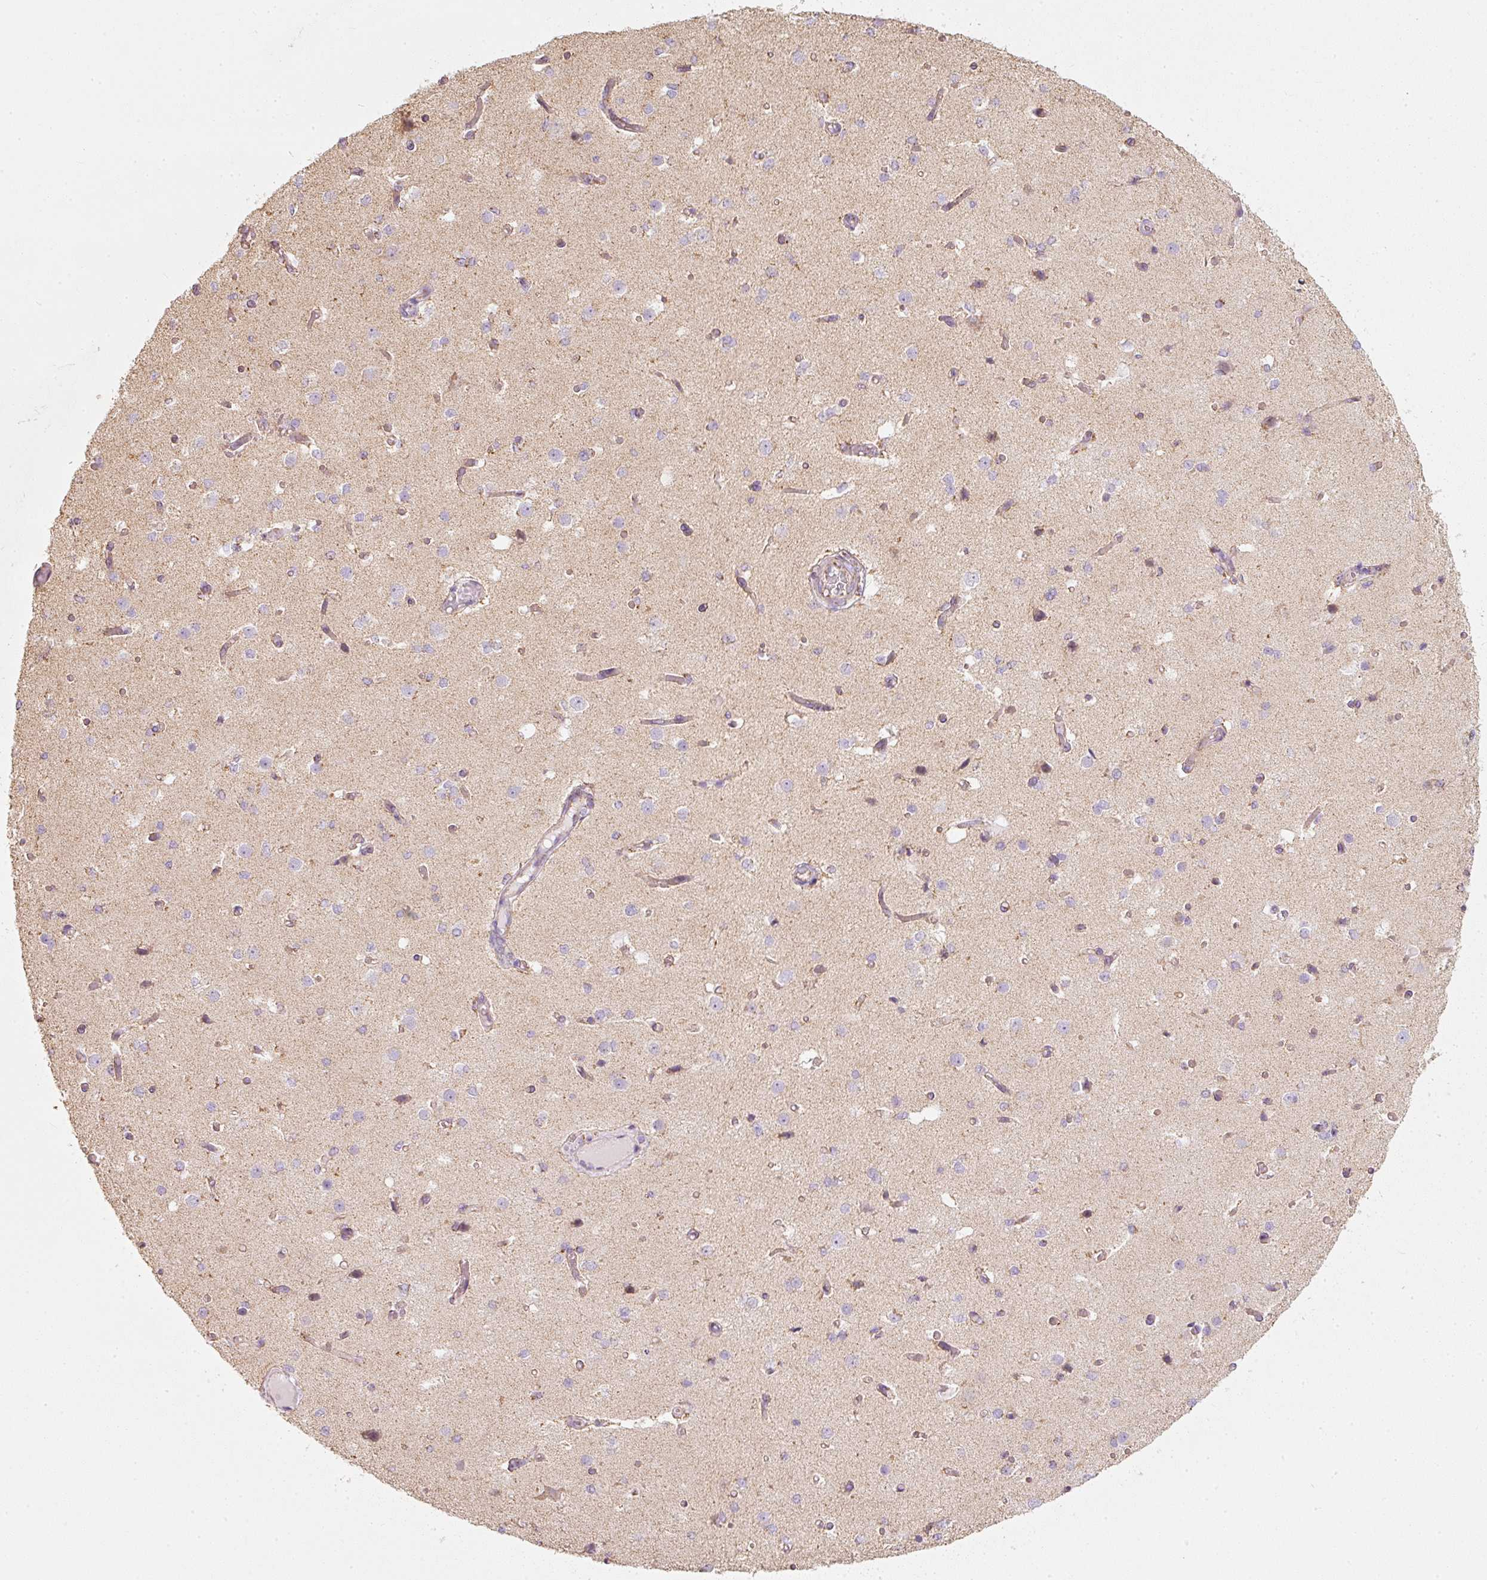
{"staining": {"intensity": "moderate", "quantity": "25%-75%", "location": "cytoplasmic/membranous"}, "tissue": "cerebral cortex", "cell_type": "Endothelial cells", "image_type": "normal", "snomed": [{"axis": "morphology", "description": "Normal tissue, NOS"}, {"axis": "morphology", "description": "Inflammation, NOS"}, {"axis": "topography", "description": "Cerebral cortex"}], "caption": "This photomicrograph displays immunohistochemistry staining of unremarkable cerebral cortex, with medium moderate cytoplasmic/membranous staining in approximately 25%-75% of endothelial cells.", "gene": "DUT", "patient": {"sex": "male", "age": 6}}